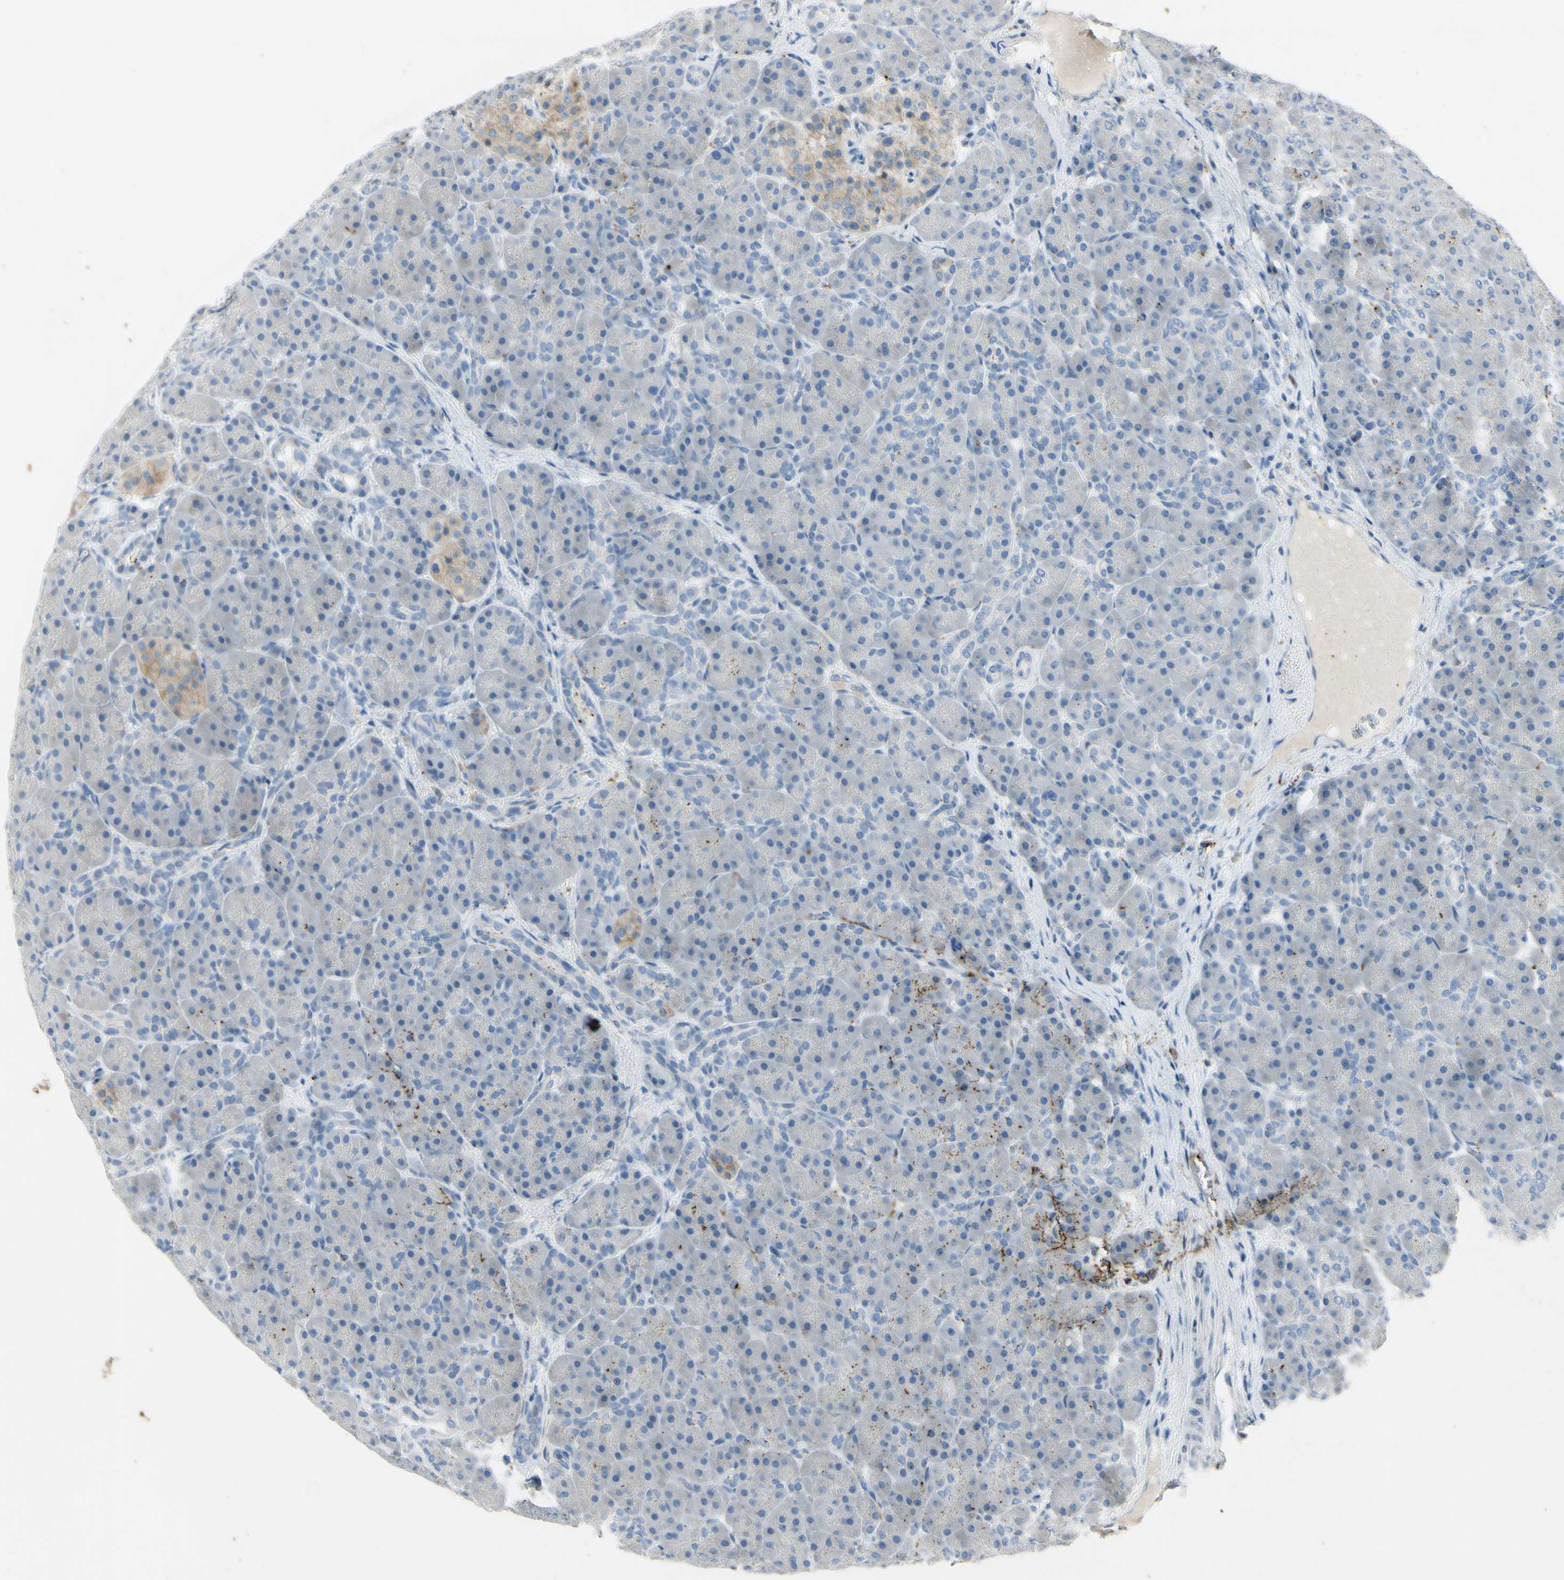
{"staining": {"intensity": "negative", "quantity": "none", "location": "none"}, "tissue": "pancreas", "cell_type": "Exocrine glandular cells", "image_type": "normal", "snomed": [{"axis": "morphology", "description": "Normal tissue, NOS"}, {"axis": "topography", "description": "Pancreas"}], "caption": "This image is of unremarkable pancreas stained with immunohistochemistry (IHC) to label a protein in brown with the nuclei are counter-stained blue. There is no positivity in exocrine glandular cells. The staining was performed using DAB (3,3'-diaminobenzidine) to visualize the protein expression in brown, while the nuclei were stained in blue with hematoxylin (Magnification: 20x).", "gene": "SNAP91", "patient": {"sex": "male", "age": 66}}